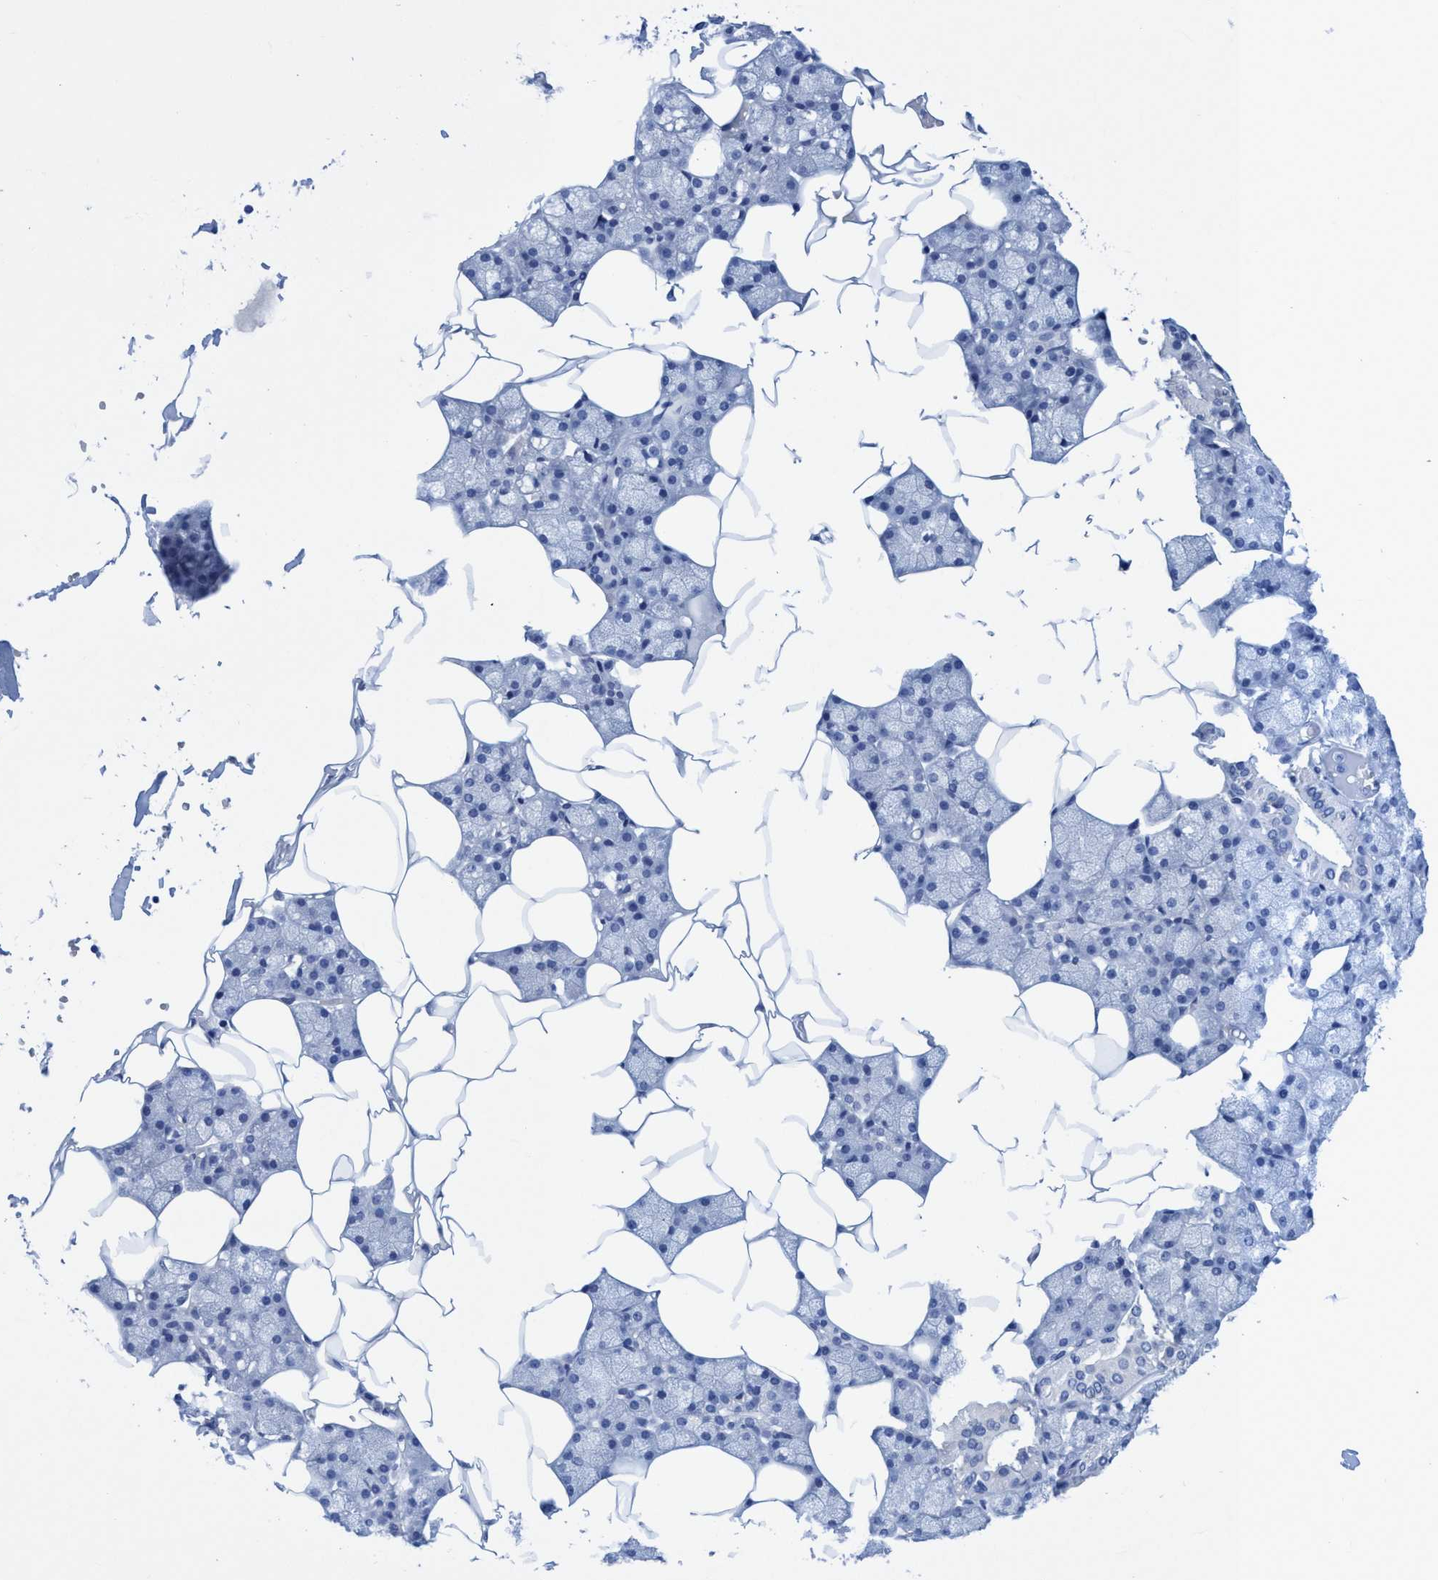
{"staining": {"intensity": "negative", "quantity": "none", "location": "none"}, "tissue": "salivary gland", "cell_type": "Glandular cells", "image_type": "normal", "snomed": [{"axis": "morphology", "description": "Normal tissue, NOS"}, {"axis": "topography", "description": "Salivary gland"}], "caption": "DAB immunohistochemical staining of normal human salivary gland displays no significant positivity in glandular cells. The staining is performed using DAB brown chromogen with nuclei counter-stained in using hematoxylin.", "gene": "PLPPR1", "patient": {"sex": "male", "age": 62}}